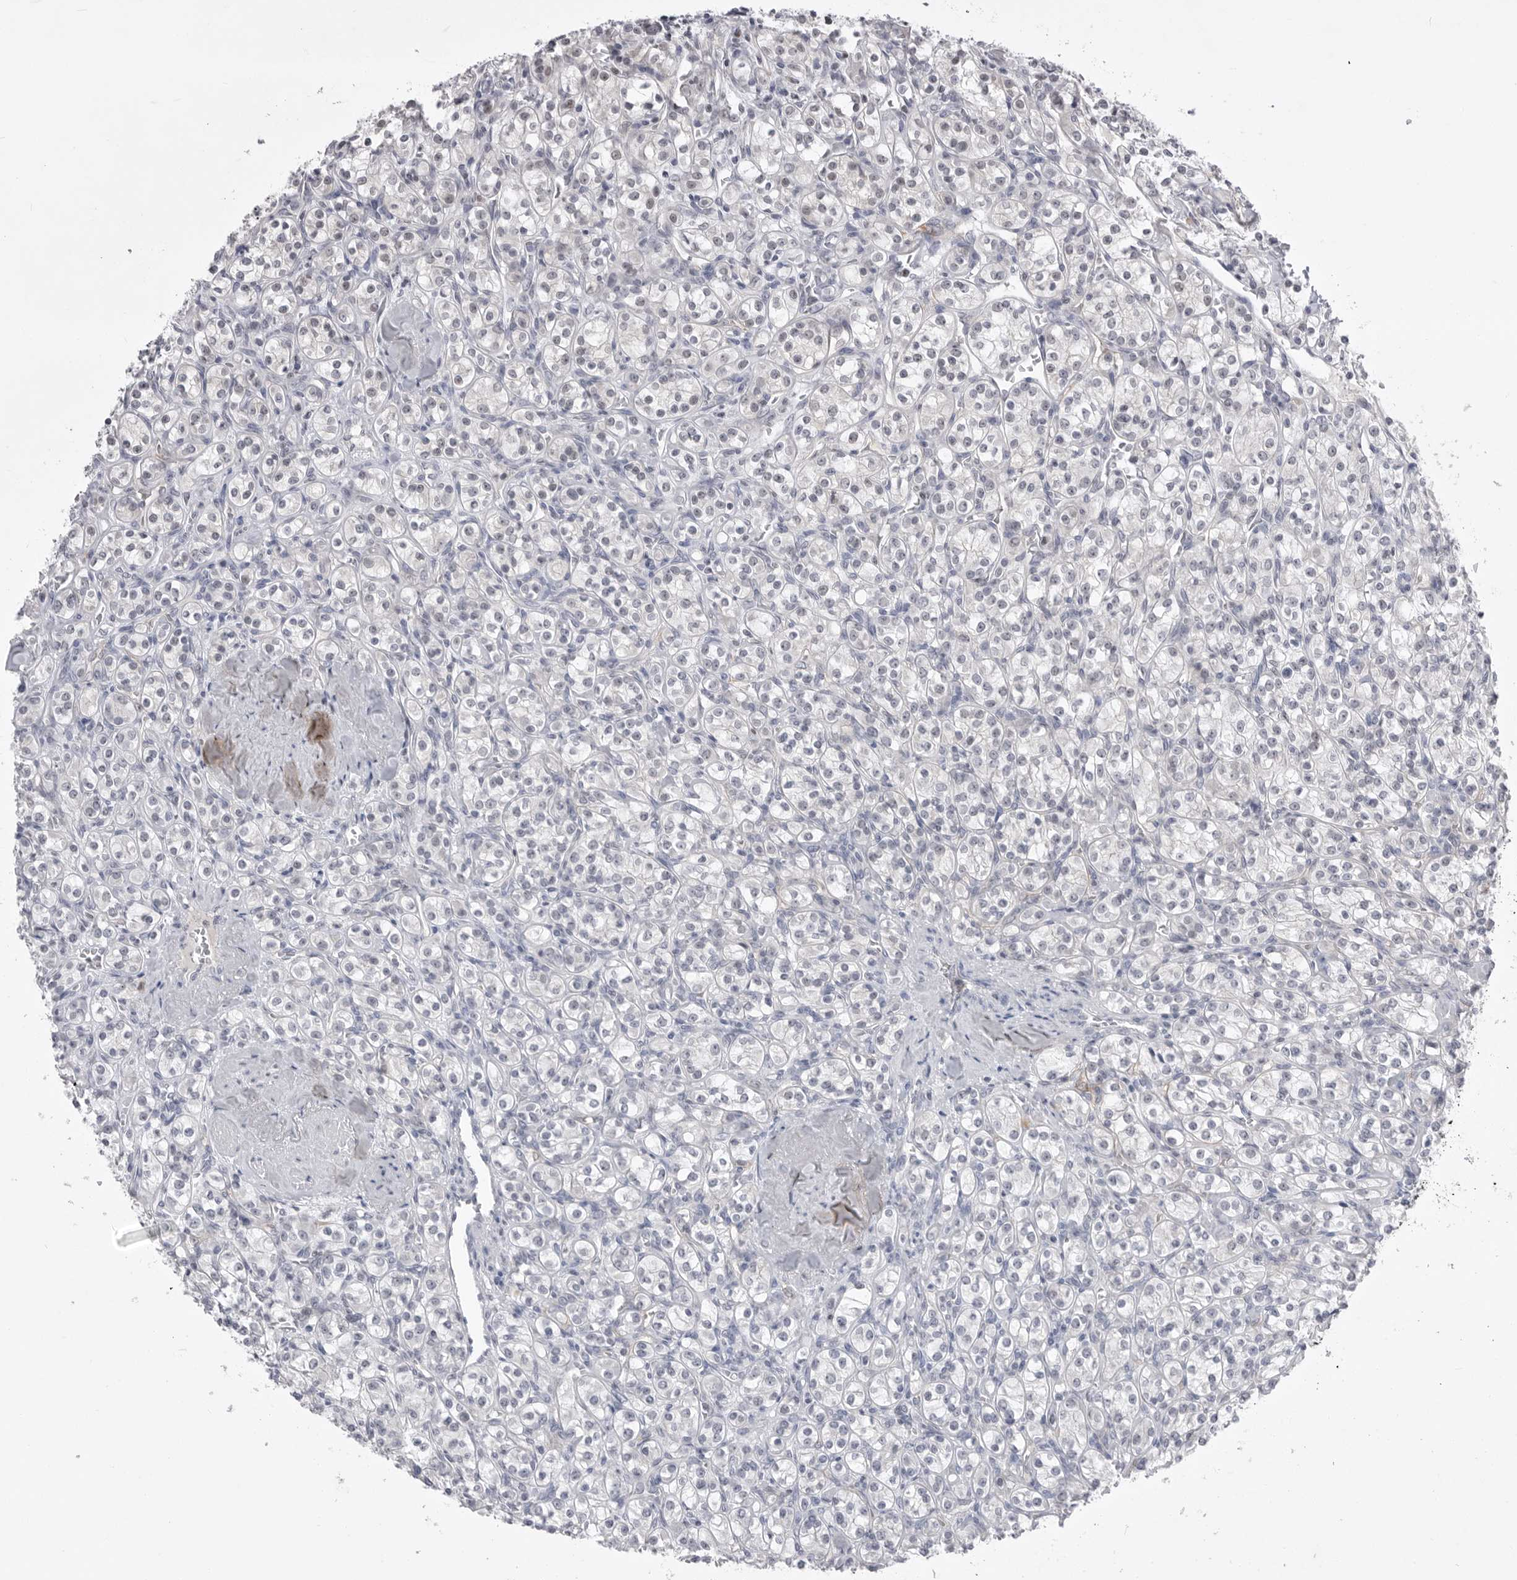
{"staining": {"intensity": "negative", "quantity": "none", "location": "none"}, "tissue": "renal cancer", "cell_type": "Tumor cells", "image_type": "cancer", "snomed": [{"axis": "morphology", "description": "Adenocarcinoma, NOS"}, {"axis": "topography", "description": "Kidney"}], "caption": "Adenocarcinoma (renal) stained for a protein using immunohistochemistry exhibits no staining tumor cells.", "gene": "ZBTB7B", "patient": {"sex": "male", "age": 77}}